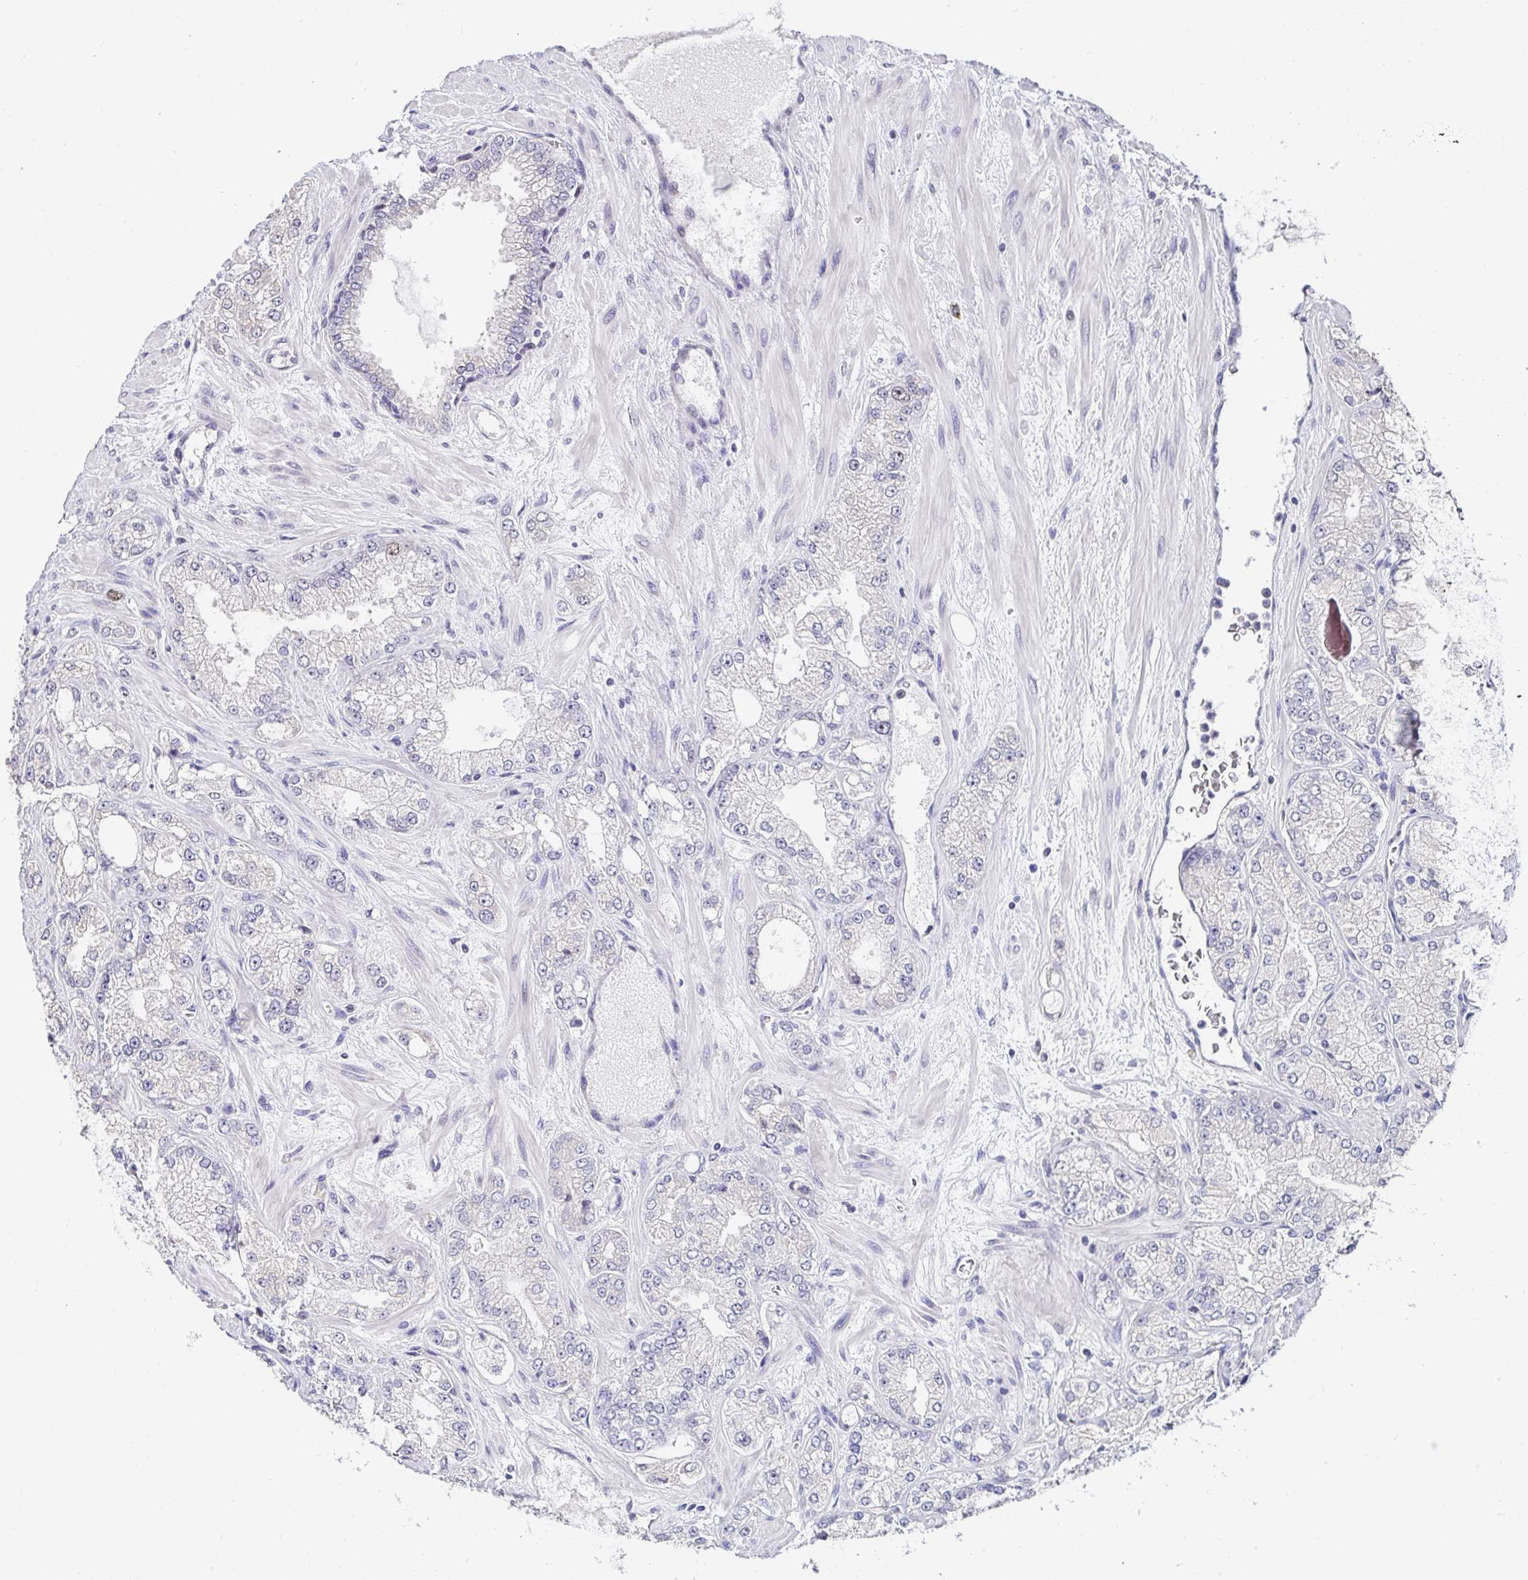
{"staining": {"intensity": "weak", "quantity": "<25%", "location": "nuclear"}, "tissue": "prostate cancer", "cell_type": "Tumor cells", "image_type": "cancer", "snomed": [{"axis": "morphology", "description": "Normal tissue, NOS"}, {"axis": "morphology", "description": "Adenocarcinoma, High grade"}, {"axis": "topography", "description": "Prostate"}, {"axis": "topography", "description": "Peripheral nerve tissue"}], "caption": "Immunohistochemistry photomicrograph of prostate cancer (high-grade adenocarcinoma) stained for a protein (brown), which displays no expression in tumor cells.", "gene": "ANLN", "patient": {"sex": "male", "age": 68}}